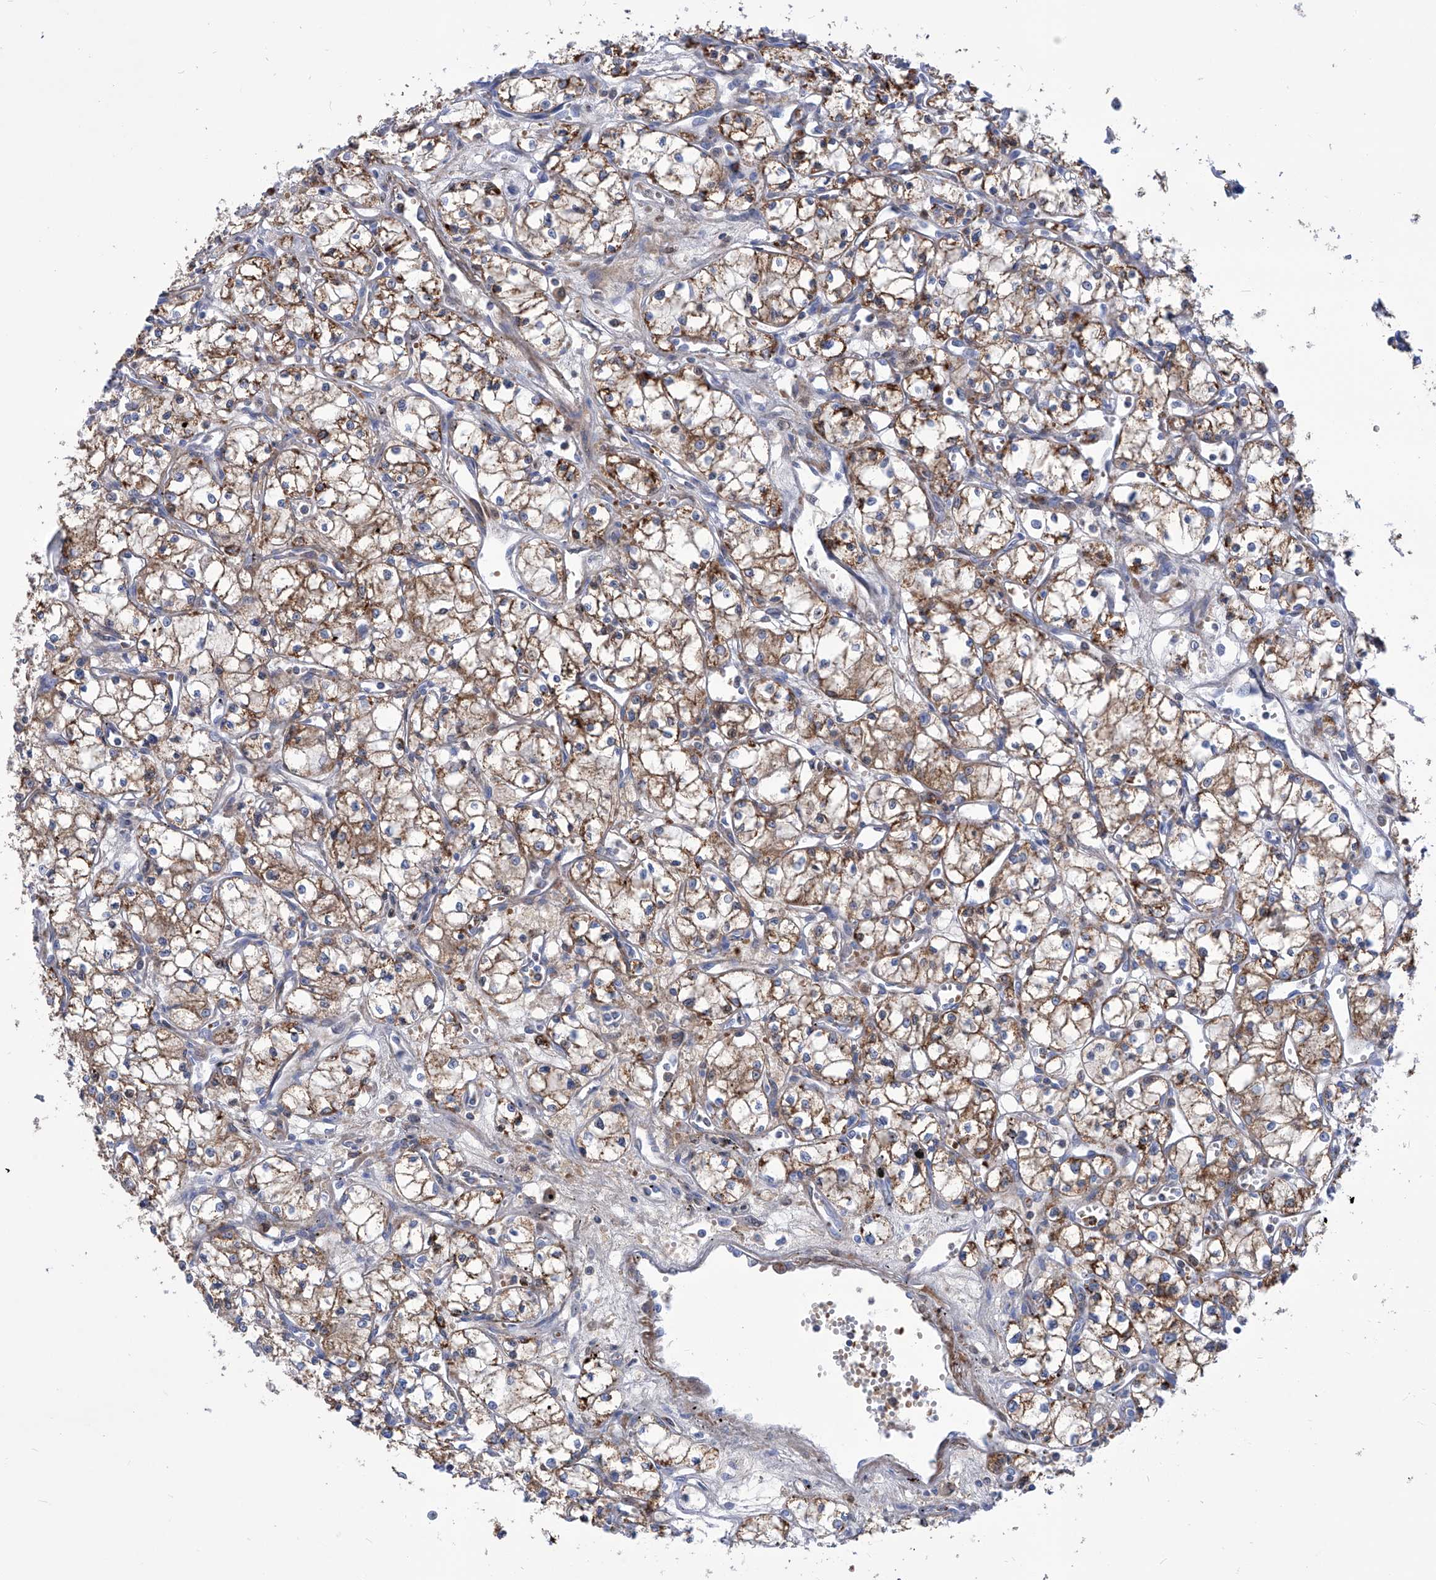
{"staining": {"intensity": "moderate", "quantity": ">75%", "location": "cytoplasmic/membranous"}, "tissue": "renal cancer", "cell_type": "Tumor cells", "image_type": "cancer", "snomed": [{"axis": "morphology", "description": "Adenocarcinoma, NOS"}, {"axis": "topography", "description": "Kidney"}], "caption": "An image of human renal adenocarcinoma stained for a protein demonstrates moderate cytoplasmic/membranous brown staining in tumor cells.", "gene": "SRBD1", "patient": {"sex": "male", "age": 59}}